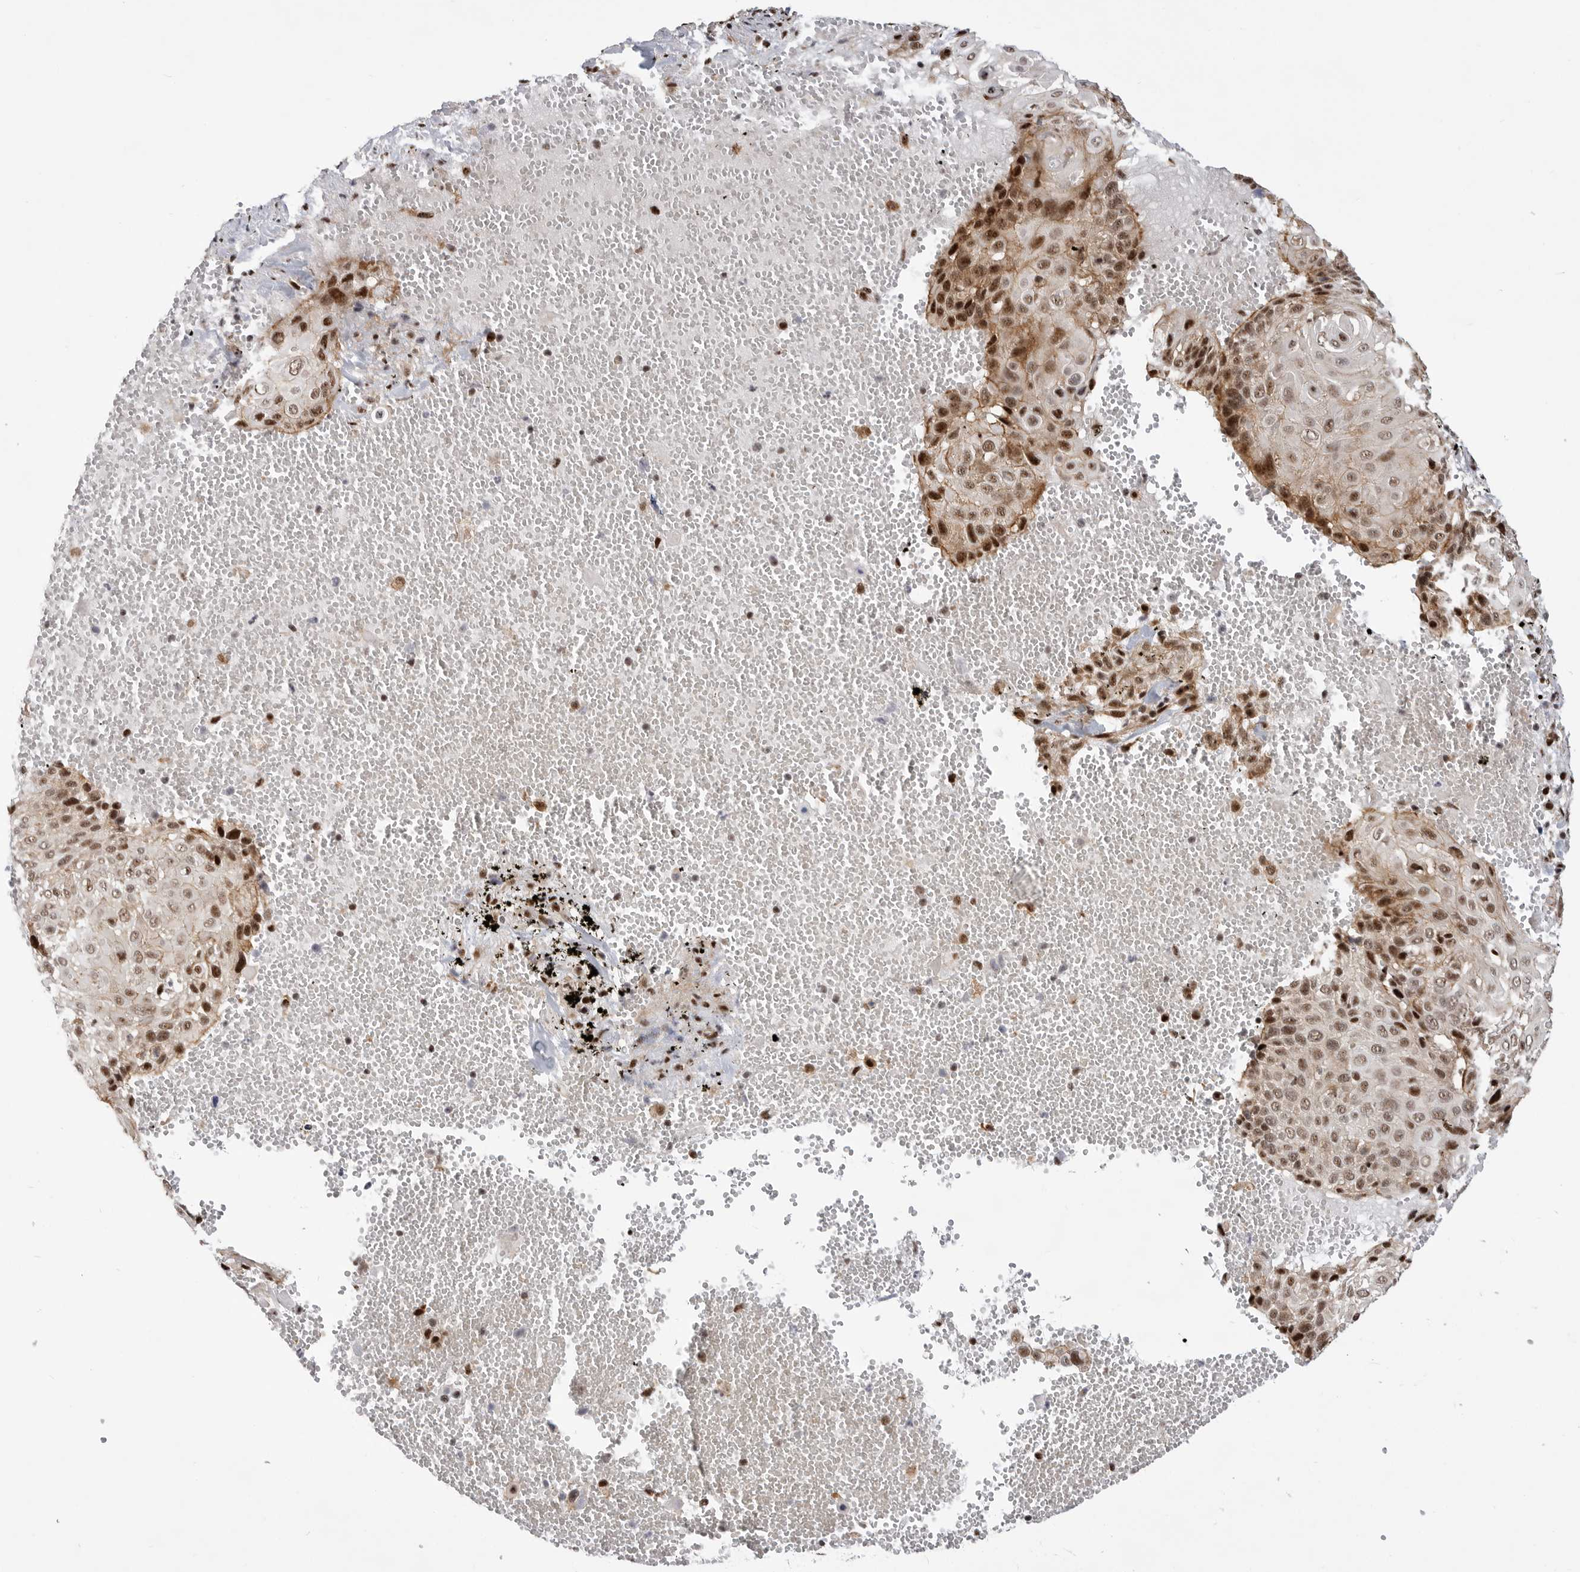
{"staining": {"intensity": "moderate", "quantity": ">75%", "location": "nuclear"}, "tissue": "cervical cancer", "cell_type": "Tumor cells", "image_type": "cancer", "snomed": [{"axis": "morphology", "description": "Squamous cell carcinoma, NOS"}, {"axis": "topography", "description": "Cervix"}], "caption": "About >75% of tumor cells in cervical squamous cell carcinoma show moderate nuclear protein staining as visualized by brown immunohistochemical staining.", "gene": "GPATCH2", "patient": {"sex": "female", "age": 74}}